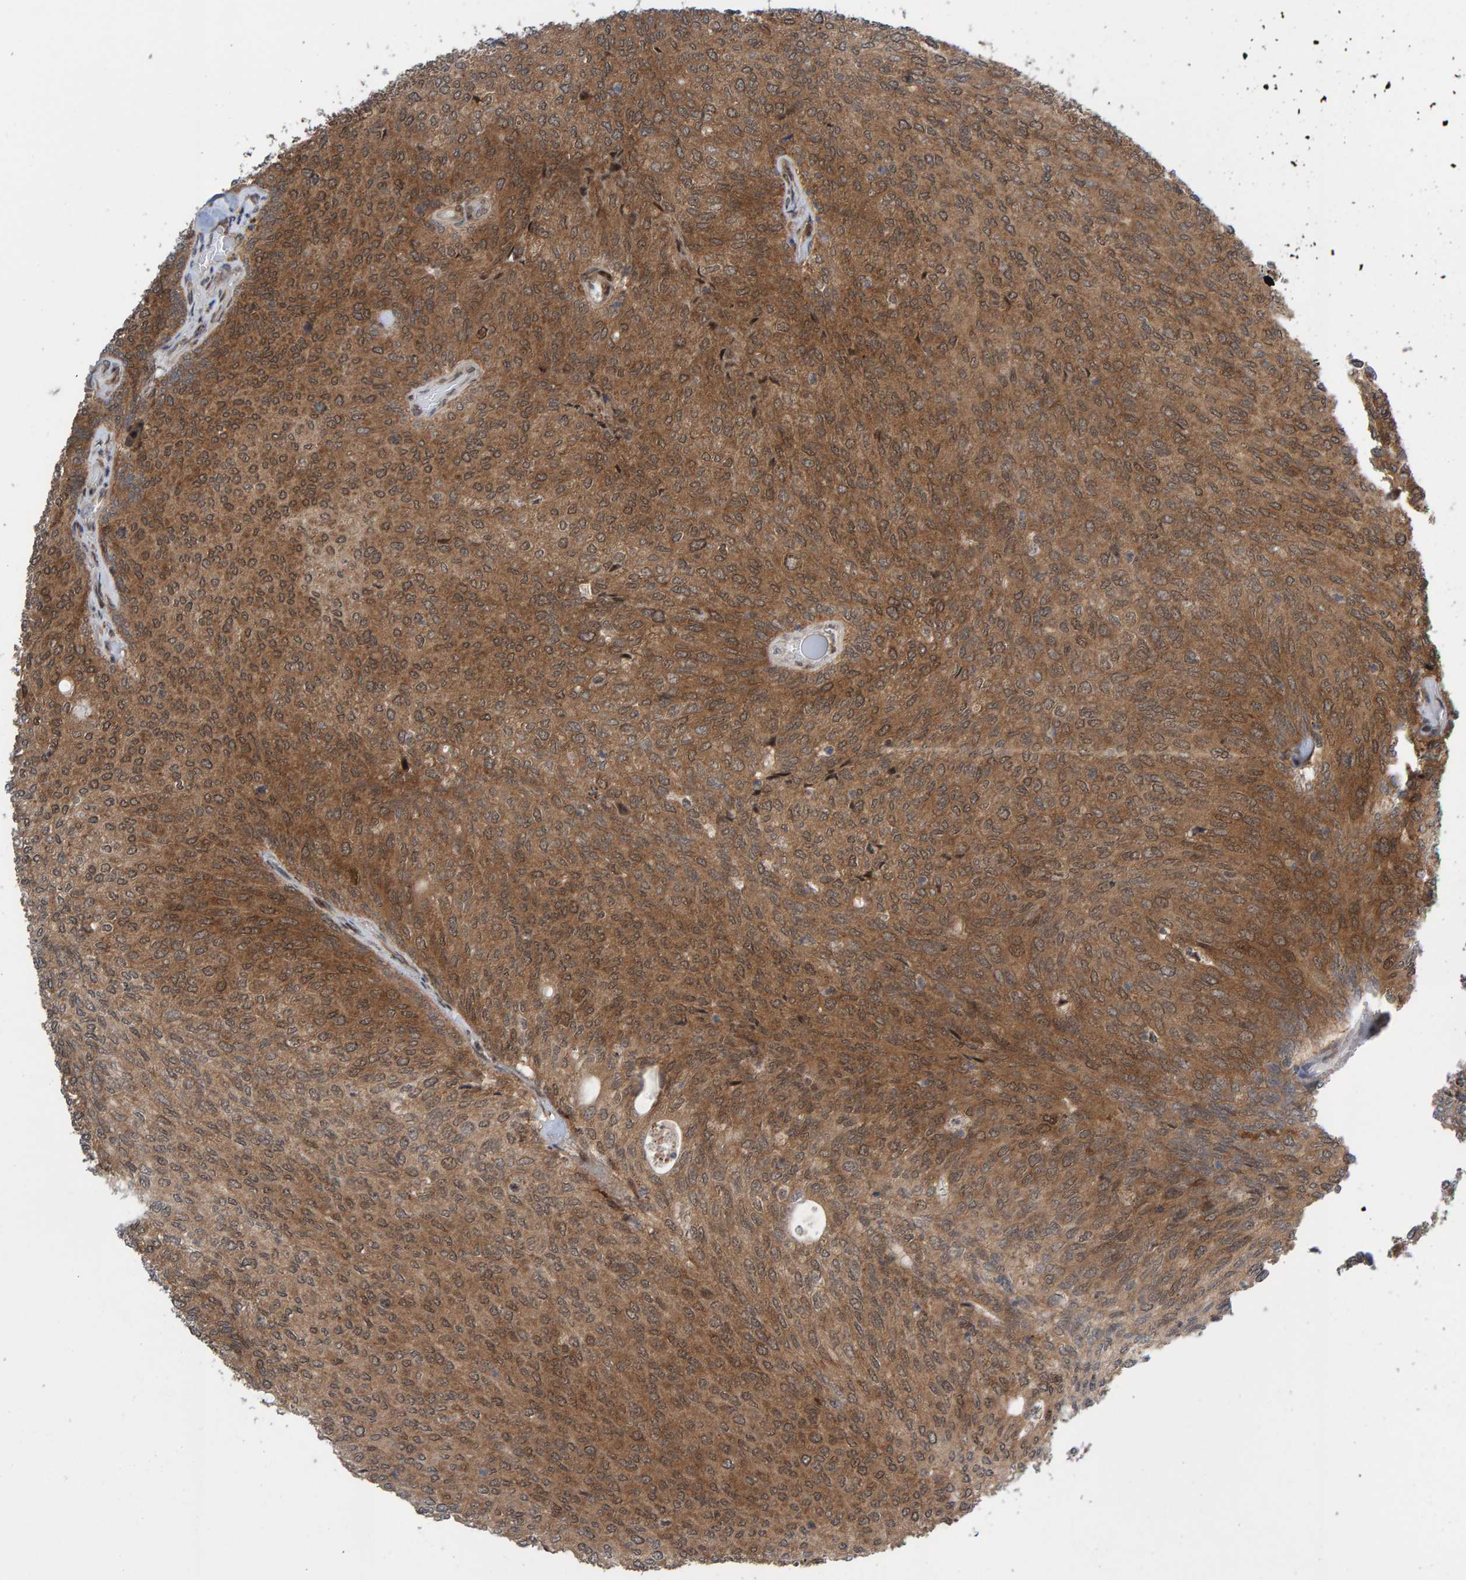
{"staining": {"intensity": "moderate", "quantity": ">75%", "location": "cytoplasmic/membranous"}, "tissue": "urothelial cancer", "cell_type": "Tumor cells", "image_type": "cancer", "snomed": [{"axis": "morphology", "description": "Urothelial carcinoma, Low grade"}, {"axis": "topography", "description": "Urinary bladder"}], "caption": "The photomicrograph displays immunohistochemical staining of urothelial carcinoma (low-grade). There is moderate cytoplasmic/membranous positivity is appreciated in about >75% of tumor cells.", "gene": "ZNF366", "patient": {"sex": "female", "age": 79}}